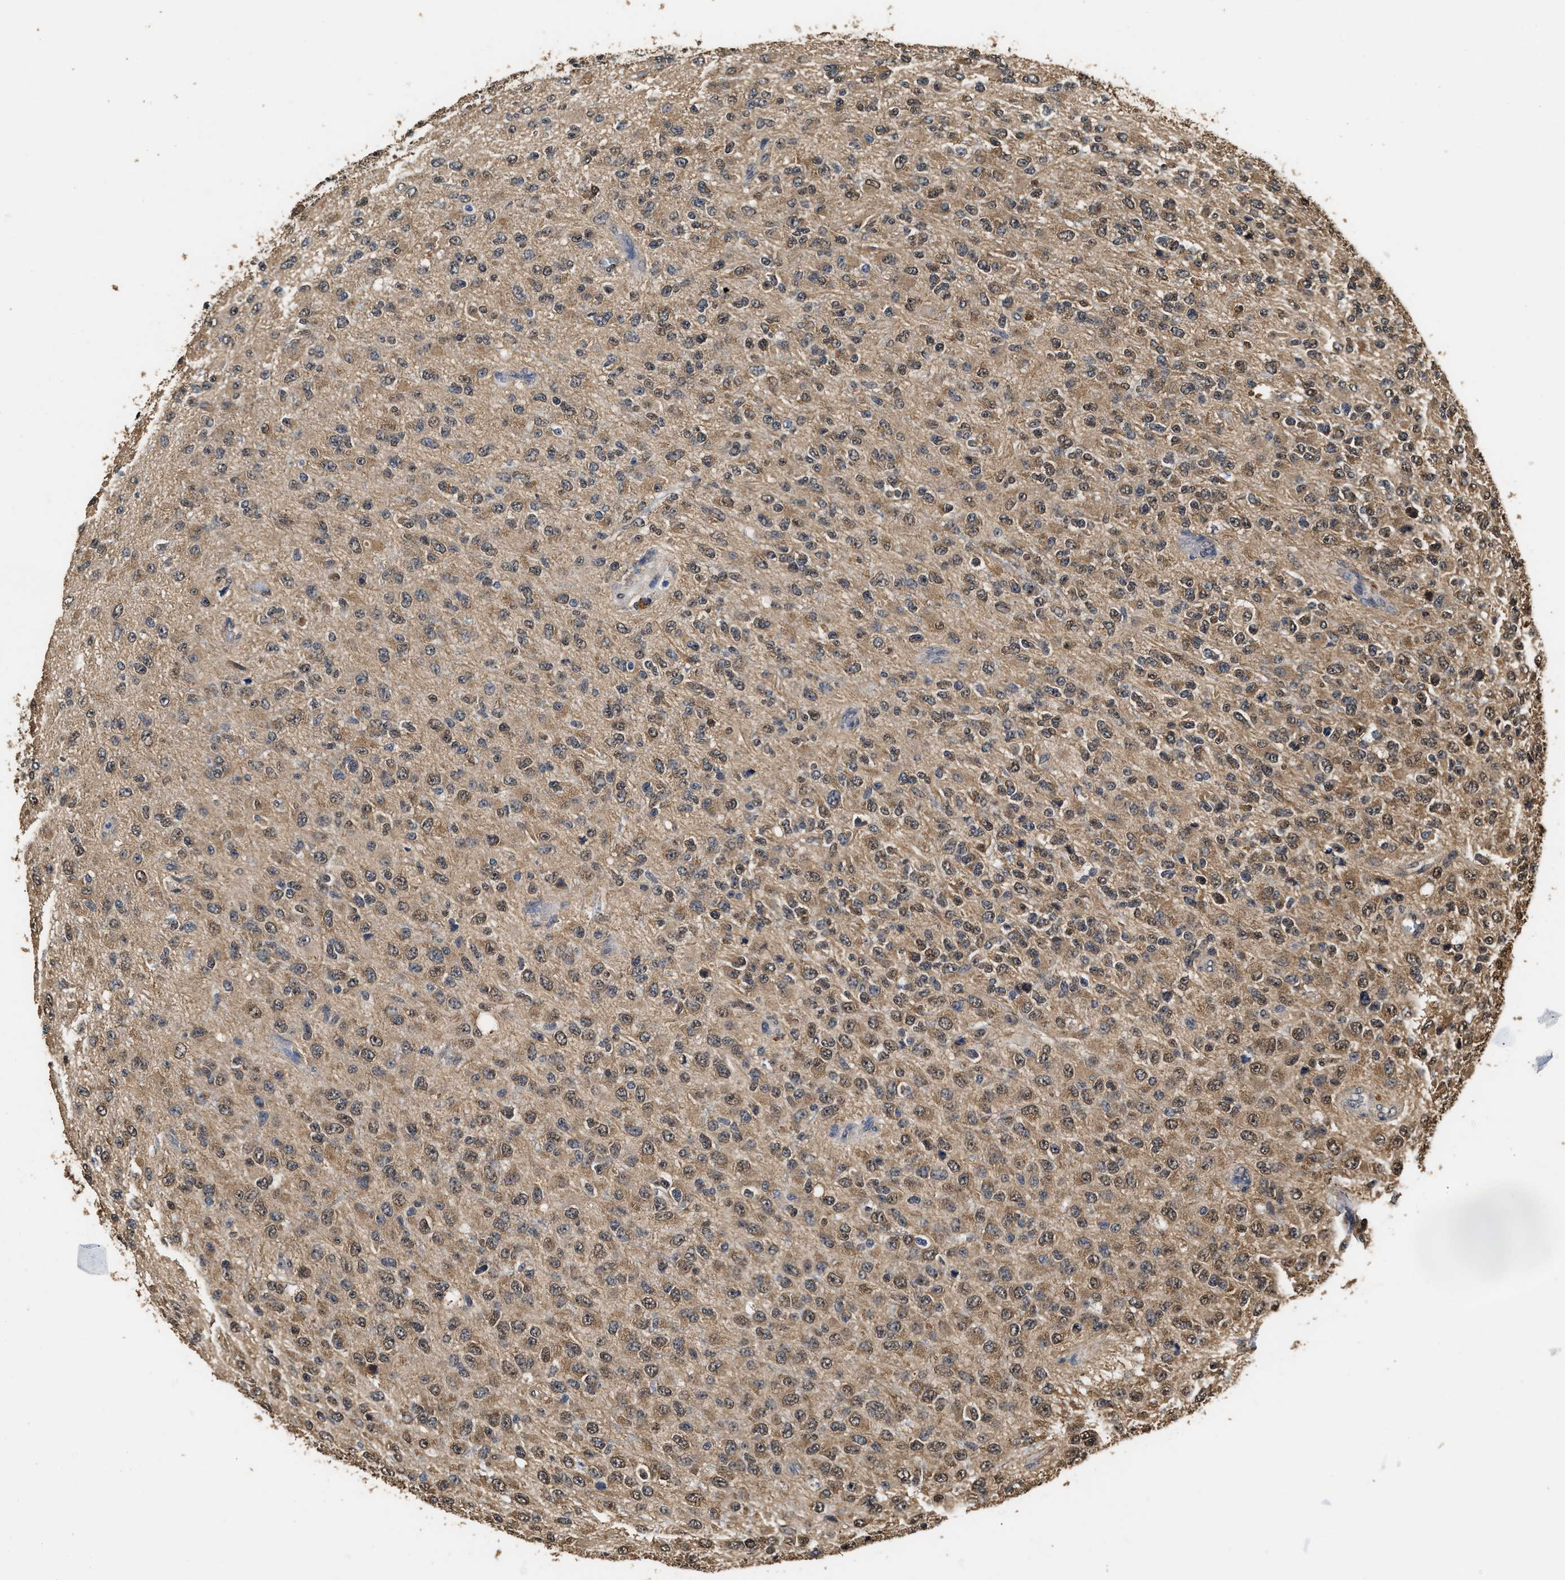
{"staining": {"intensity": "weak", "quantity": "25%-75%", "location": "cytoplasmic/membranous,nuclear"}, "tissue": "glioma", "cell_type": "Tumor cells", "image_type": "cancer", "snomed": [{"axis": "morphology", "description": "Glioma, malignant, High grade"}, {"axis": "topography", "description": "pancreas cauda"}], "caption": "The histopathology image exhibits a brown stain indicating the presence of a protein in the cytoplasmic/membranous and nuclear of tumor cells in glioma.", "gene": "YWHAE", "patient": {"sex": "male", "age": 60}}